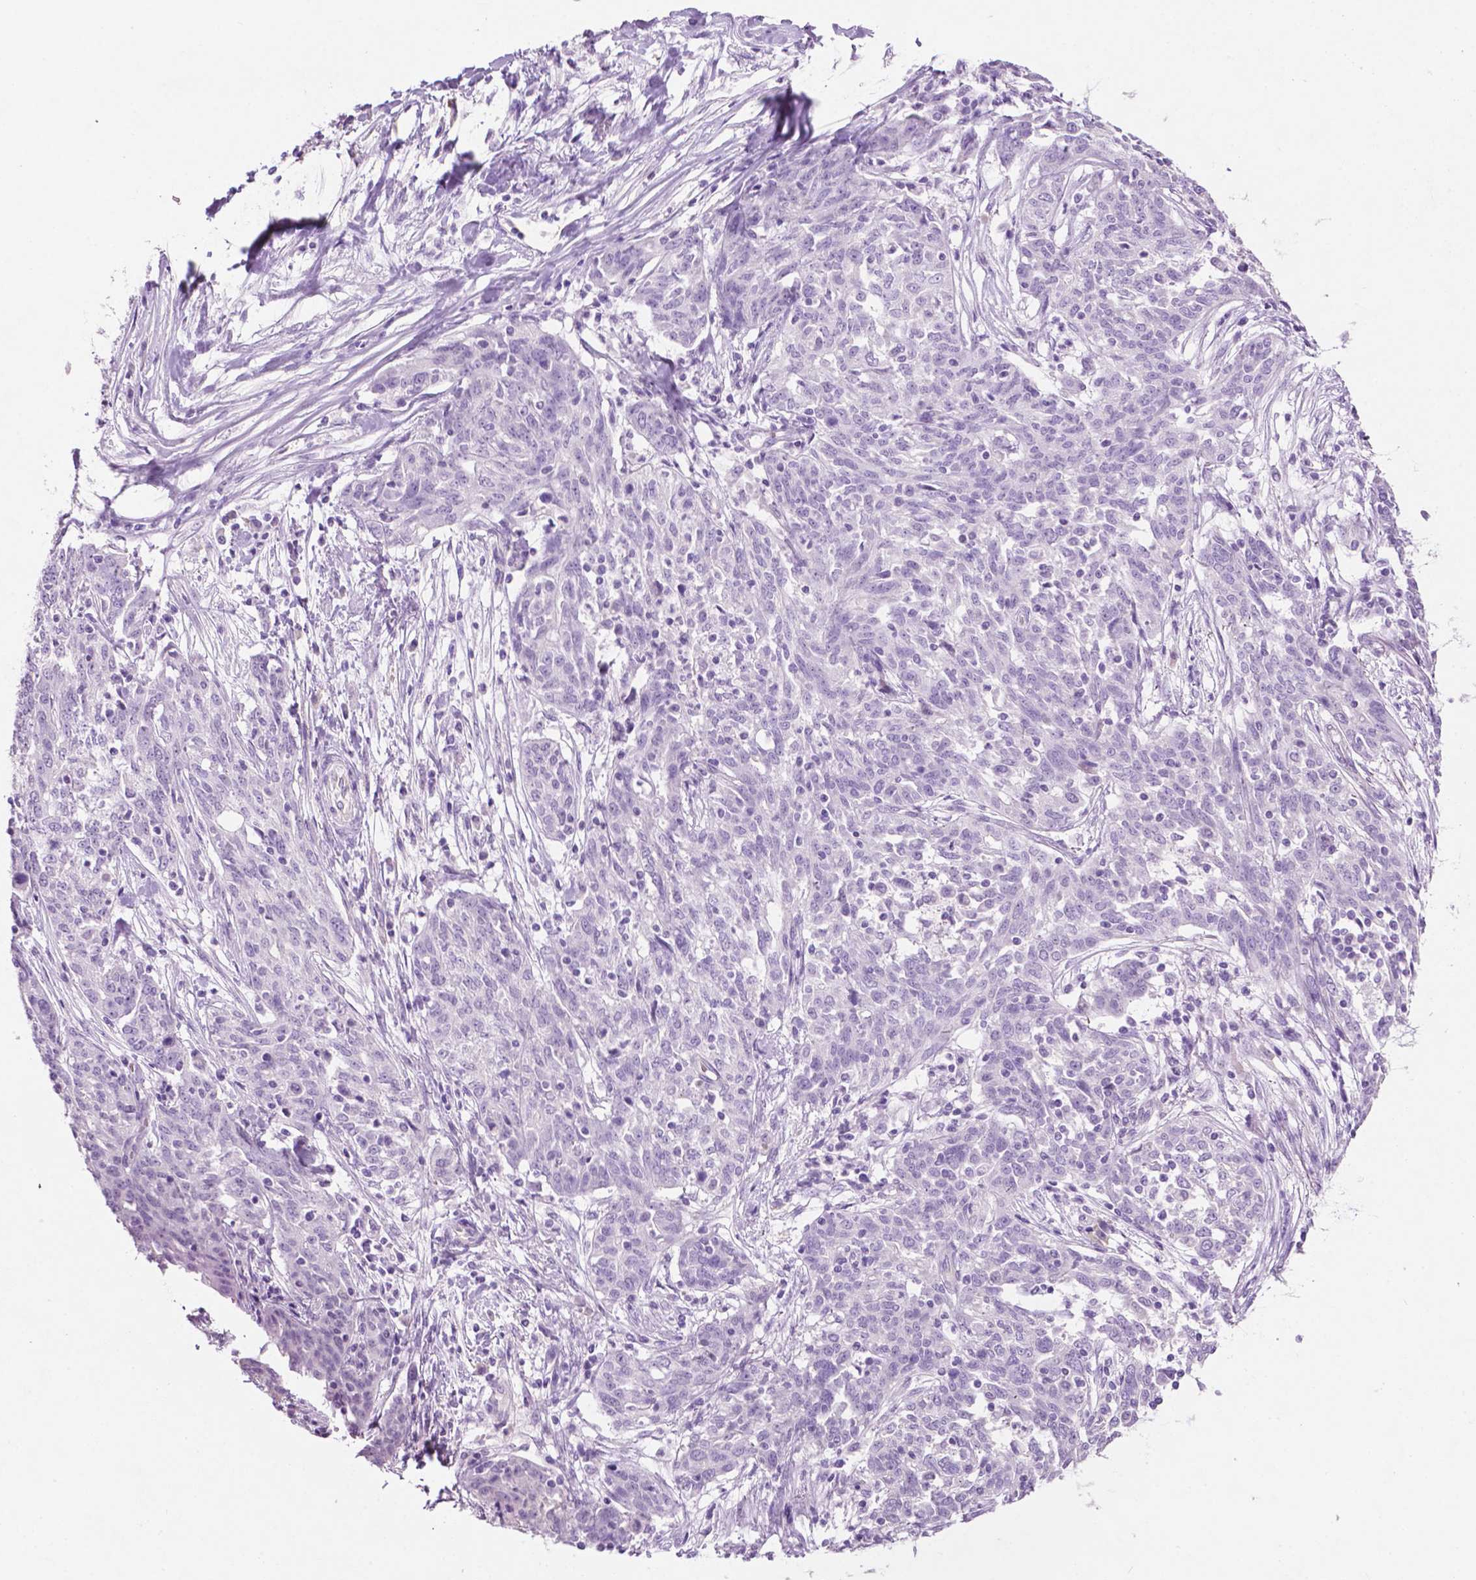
{"staining": {"intensity": "negative", "quantity": "none", "location": "none"}, "tissue": "ovarian cancer", "cell_type": "Tumor cells", "image_type": "cancer", "snomed": [{"axis": "morphology", "description": "Cystadenocarcinoma, serous, NOS"}, {"axis": "topography", "description": "Ovary"}], "caption": "DAB immunohistochemical staining of human ovarian cancer (serous cystadenocarcinoma) shows no significant positivity in tumor cells.", "gene": "PHGR1", "patient": {"sex": "female", "age": 67}}